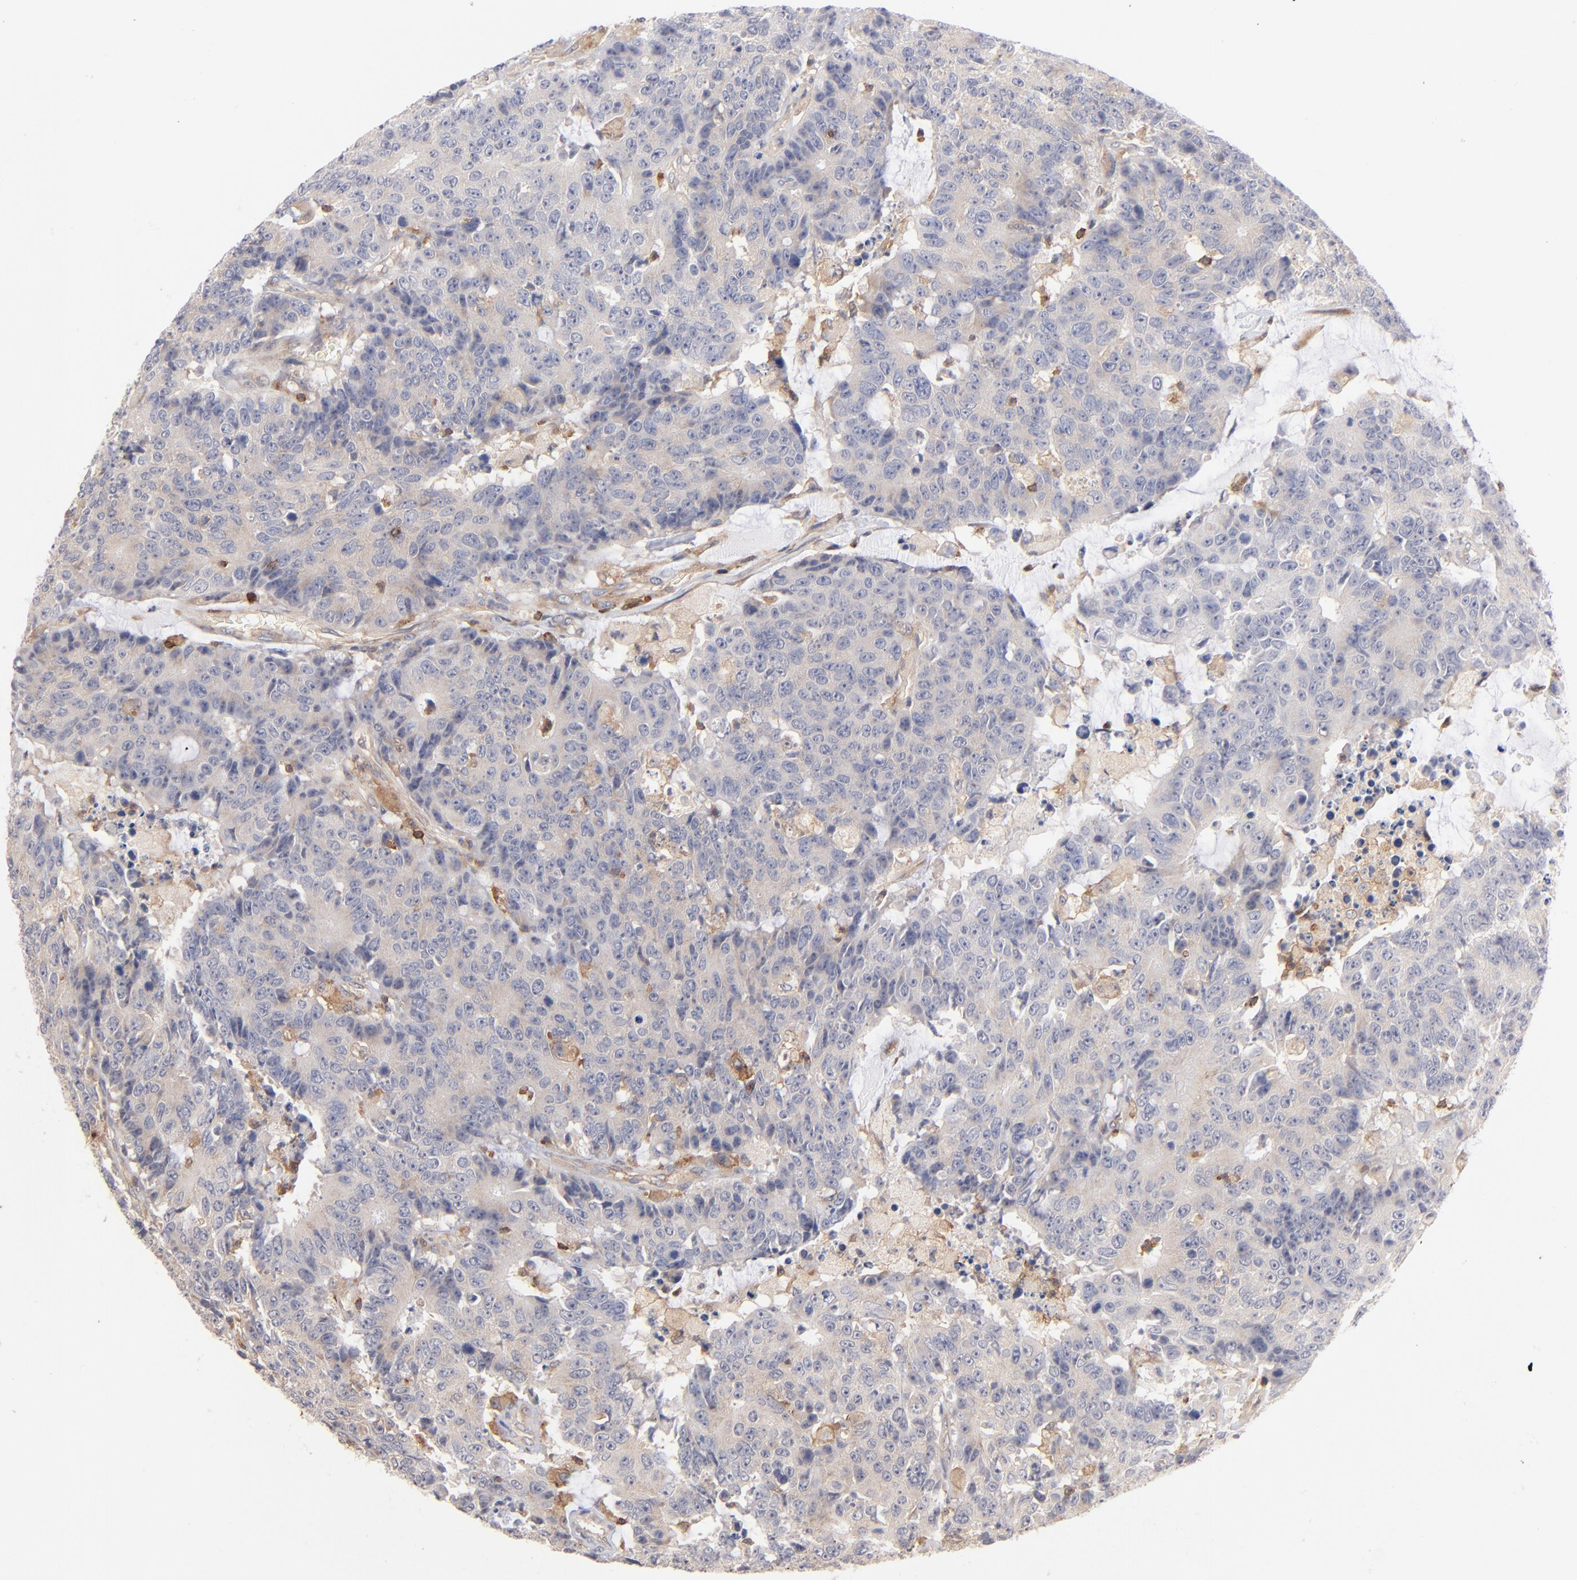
{"staining": {"intensity": "negative", "quantity": "none", "location": "none"}, "tissue": "colorectal cancer", "cell_type": "Tumor cells", "image_type": "cancer", "snomed": [{"axis": "morphology", "description": "Adenocarcinoma, NOS"}, {"axis": "topography", "description": "Colon"}], "caption": "Colorectal cancer was stained to show a protein in brown. There is no significant staining in tumor cells.", "gene": "WIPF1", "patient": {"sex": "female", "age": 86}}